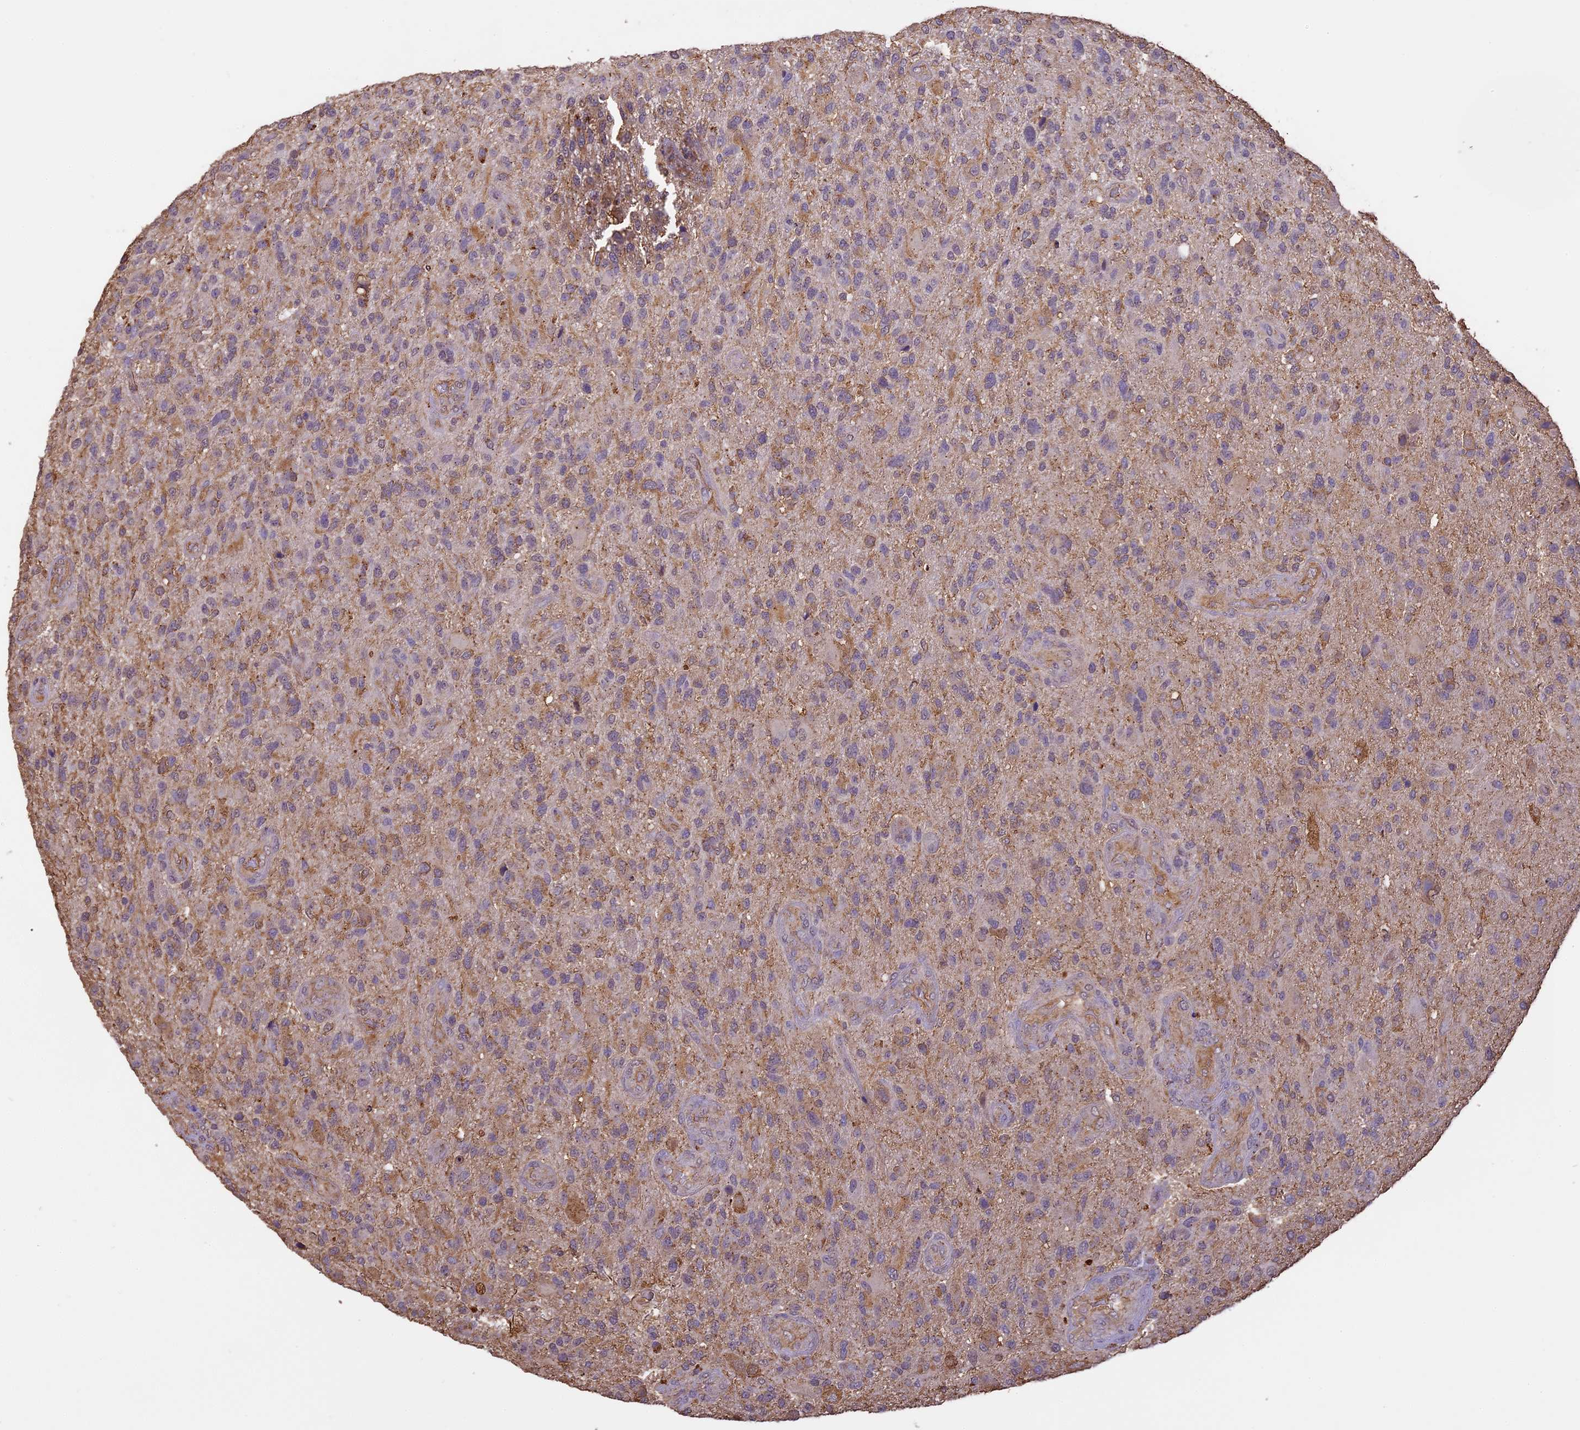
{"staining": {"intensity": "weak", "quantity": "25%-75%", "location": "cytoplasmic/membranous"}, "tissue": "glioma", "cell_type": "Tumor cells", "image_type": "cancer", "snomed": [{"axis": "morphology", "description": "Glioma, malignant, High grade"}, {"axis": "topography", "description": "Brain"}], "caption": "Brown immunohistochemical staining in human high-grade glioma (malignant) shows weak cytoplasmic/membranous expression in about 25%-75% of tumor cells.", "gene": "ARHGAP19", "patient": {"sex": "male", "age": 47}}